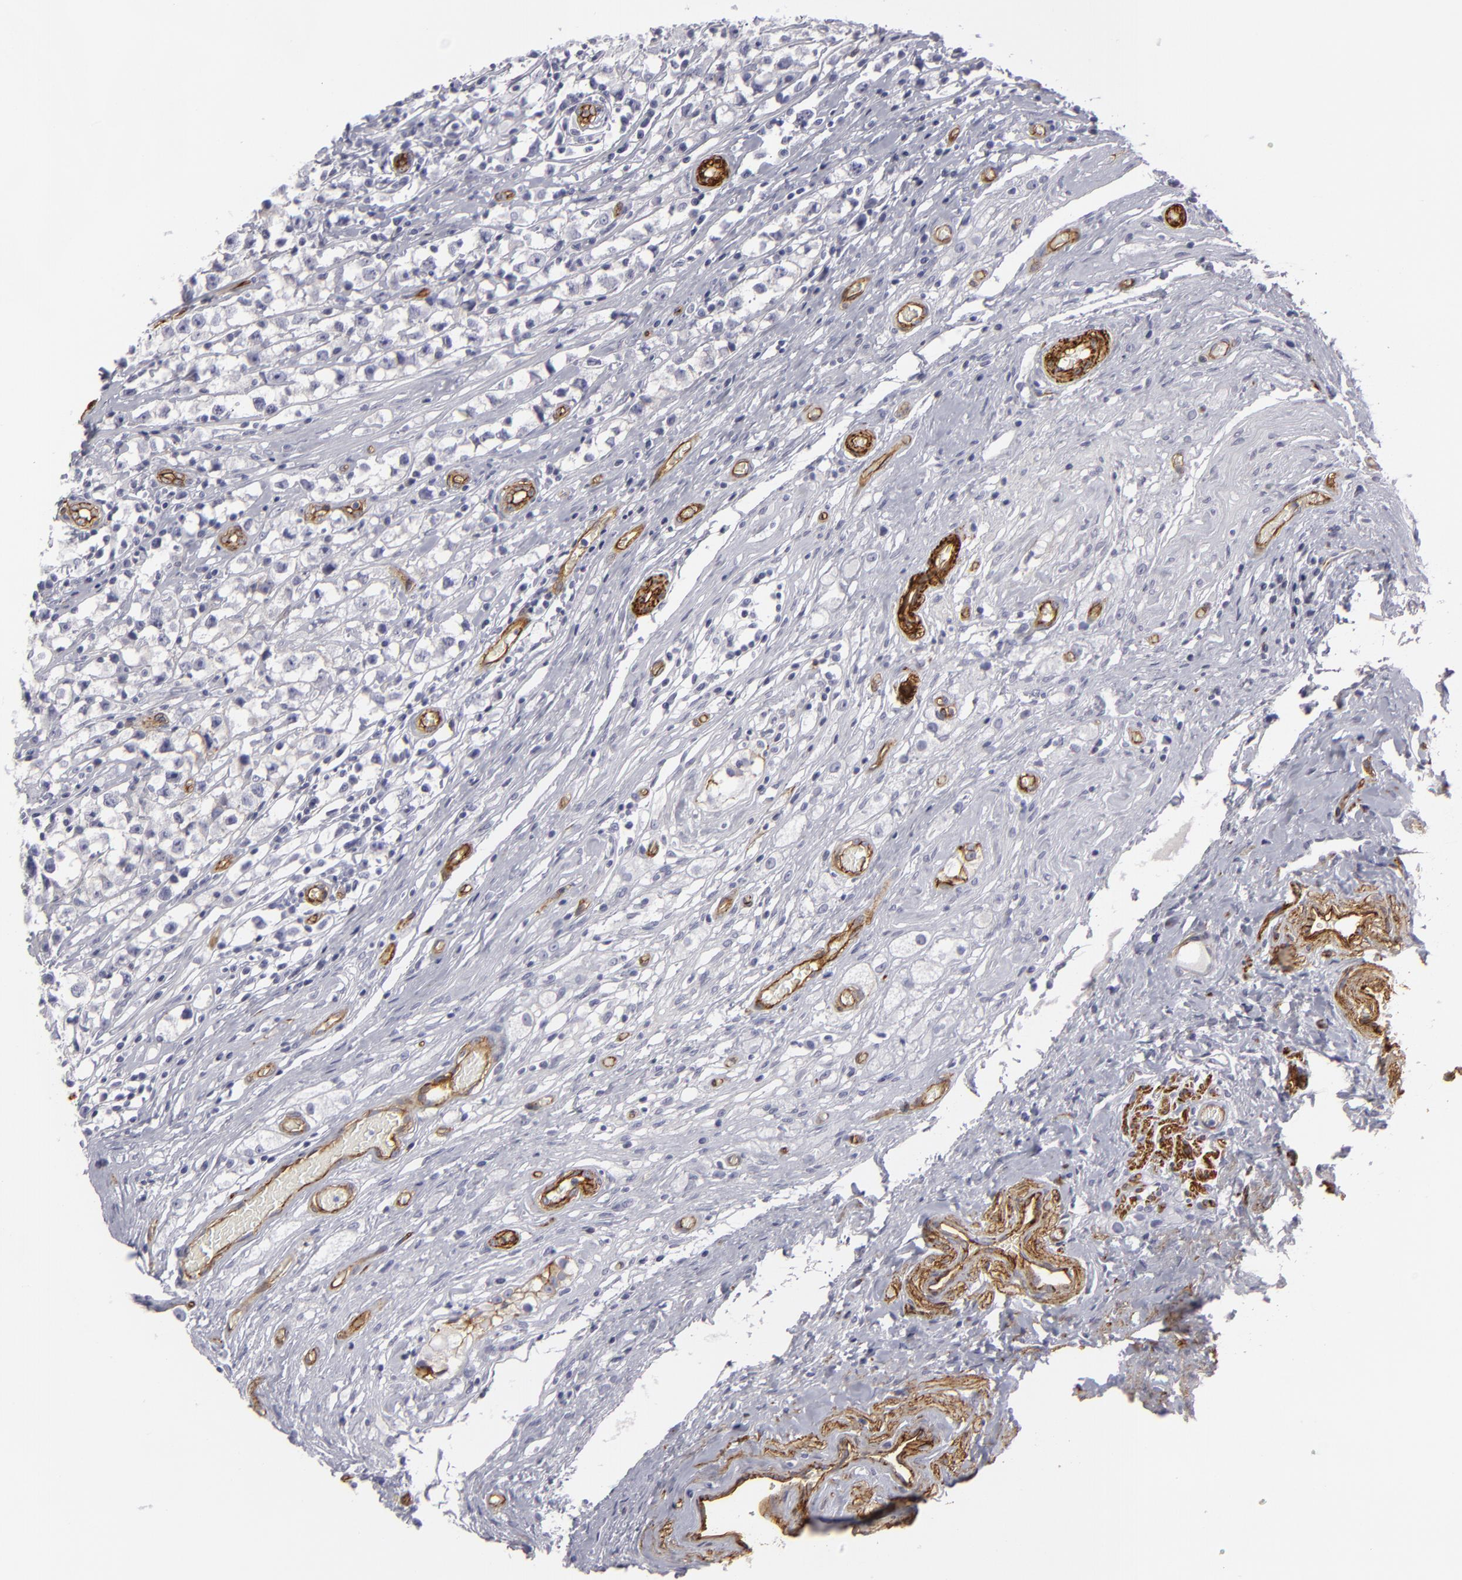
{"staining": {"intensity": "negative", "quantity": "none", "location": "none"}, "tissue": "testis cancer", "cell_type": "Tumor cells", "image_type": "cancer", "snomed": [{"axis": "morphology", "description": "Seminoma, NOS"}, {"axis": "topography", "description": "Testis"}], "caption": "DAB (3,3'-diaminobenzidine) immunohistochemical staining of seminoma (testis) exhibits no significant expression in tumor cells. (DAB (3,3'-diaminobenzidine) immunohistochemistry (IHC) with hematoxylin counter stain).", "gene": "MCAM", "patient": {"sex": "male", "age": 35}}